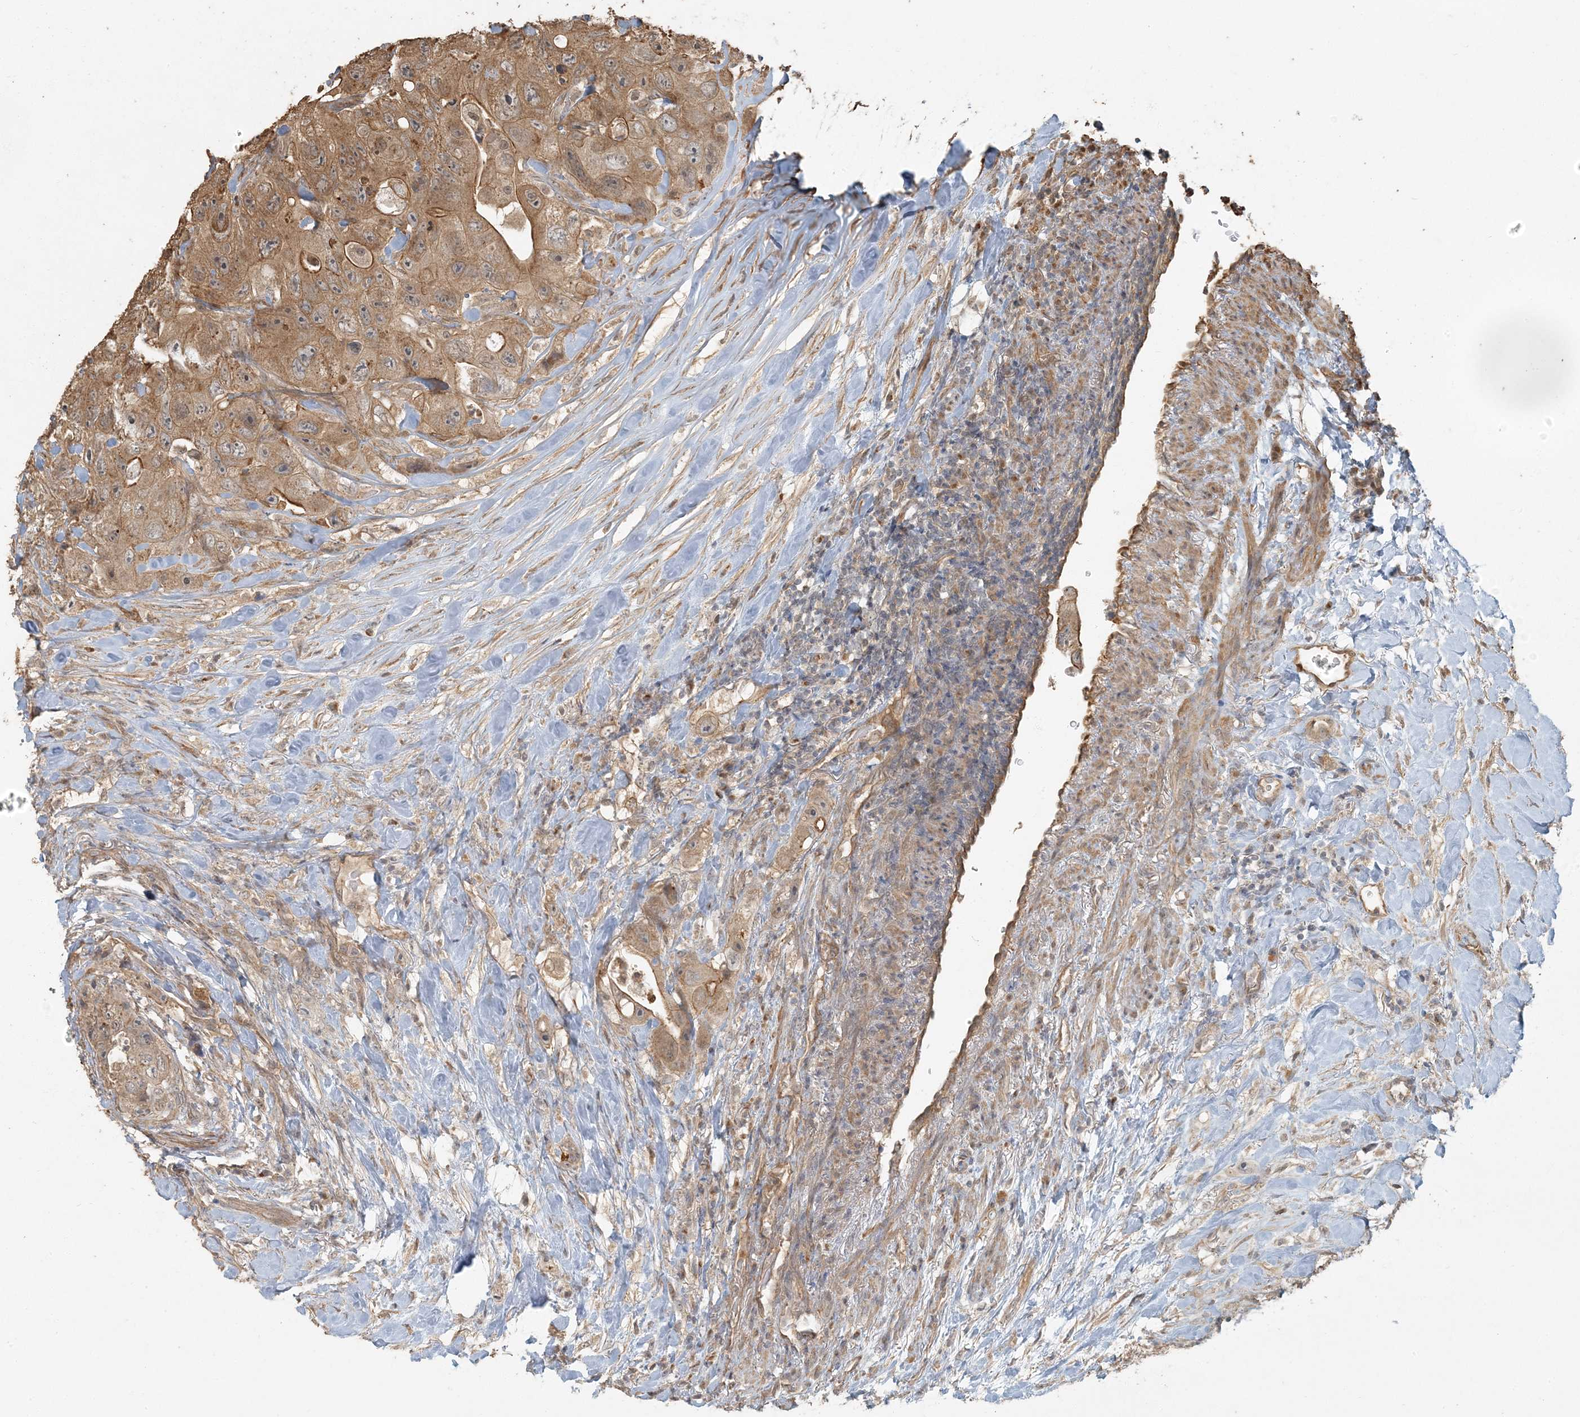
{"staining": {"intensity": "moderate", "quantity": ">75%", "location": "cytoplasmic/membranous"}, "tissue": "colorectal cancer", "cell_type": "Tumor cells", "image_type": "cancer", "snomed": [{"axis": "morphology", "description": "Adenocarcinoma, NOS"}, {"axis": "topography", "description": "Colon"}], "caption": "DAB (3,3'-diaminobenzidine) immunohistochemical staining of adenocarcinoma (colorectal) displays moderate cytoplasmic/membranous protein expression in about >75% of tumor cells.", "gene": "AK9", "patient": {"sex": "female", "age": 46}}